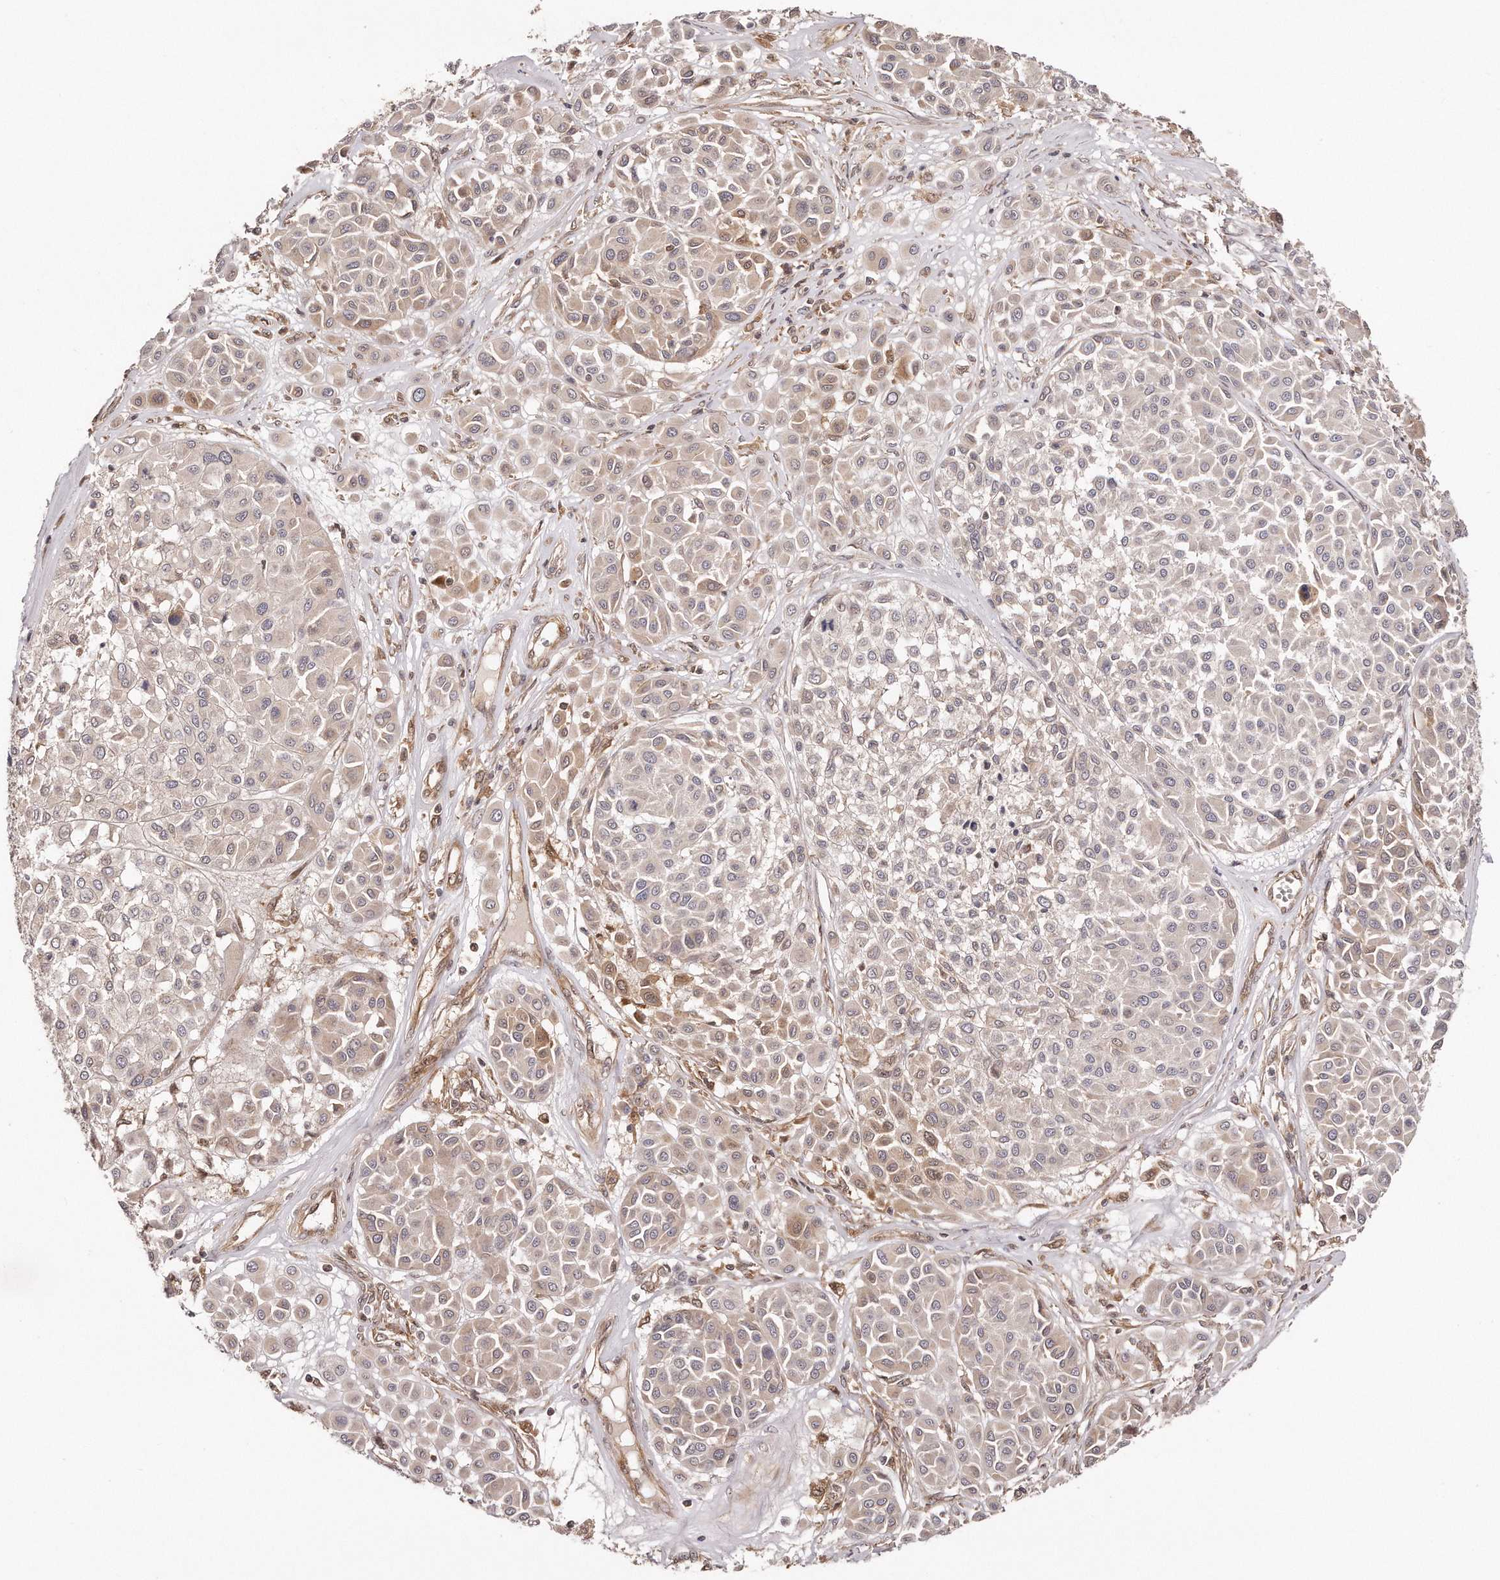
{"staining": {"intensity": "weak", "quantity": "<25%", "location": "cytoplasmic/membranous"}, "tissue": "melanoma", "cell_type": "Tumor cells", "image_type": "cancer", "snomed": [{"axis": "morphology", "description": "Malignant melanoma, Metastatic site"}, {"axis": "topography", "description": "Soft tissue"}], "caption": "Tumor cells are negative for protein expression in human malignant melanoma (metastatic site). (DAB immunohistochemistry, high magnification).", "gene": "GBP4", "patient": {"sex": "male", "age": 41}}